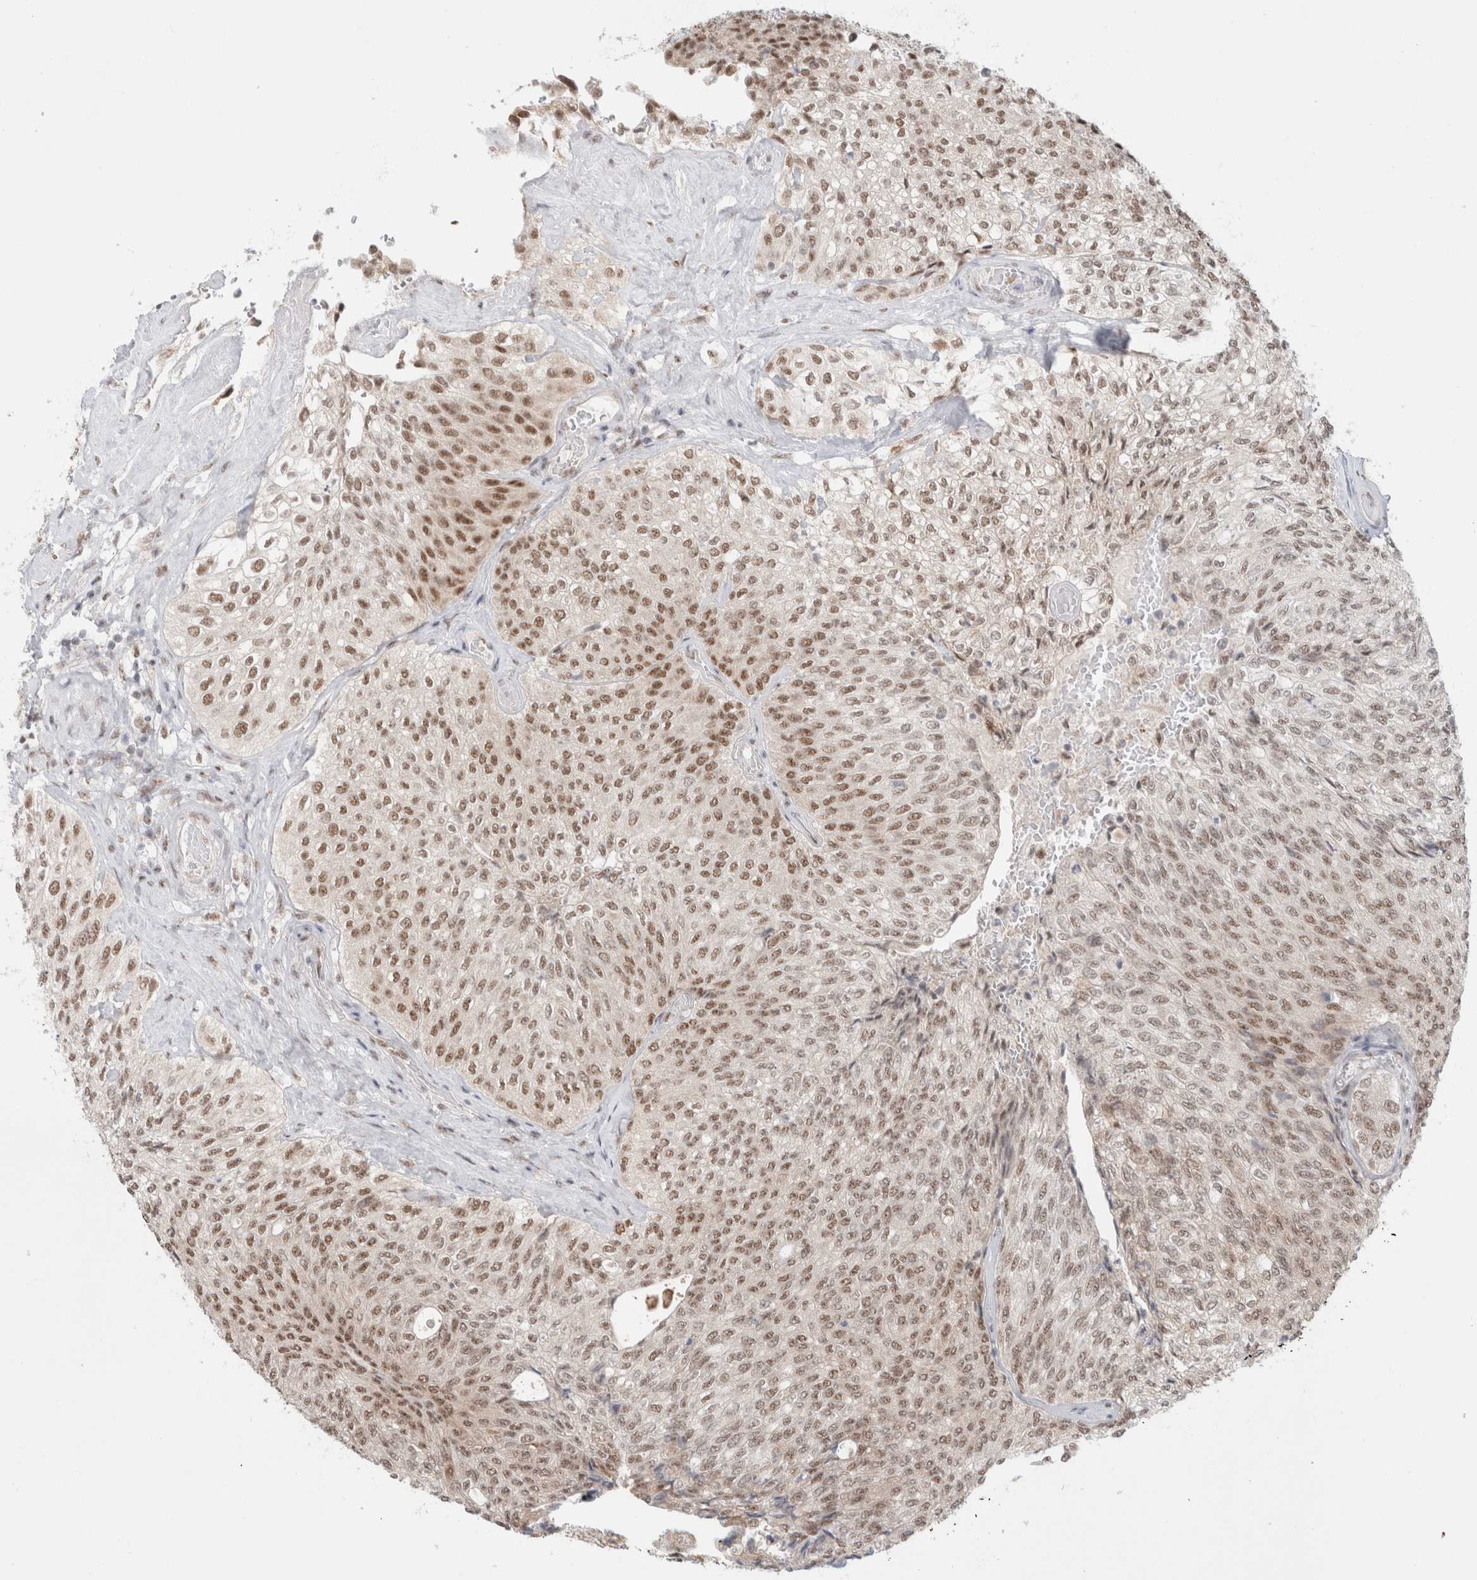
{"staining": {"intensity": "moderate", "quantity": ">75%", "location": "nuclear"}, "tissue": "urothelial cancer", "cell_type": "Tumor cells", "image_type": "cancer", "snomed": [{"axis": "morphology", "description": "Urothelial carcinoma, Low grade"}, {"axis": "topography", "description": "Urinary bladder"}], "caption": "Tumor cells display medium levels of moderate nuclear positivity in approximately >75% of cells in human urothelial carcinoma (low-grade).", "gene": "TRMT12", "patient": {"sex": "female", "age": 79}}